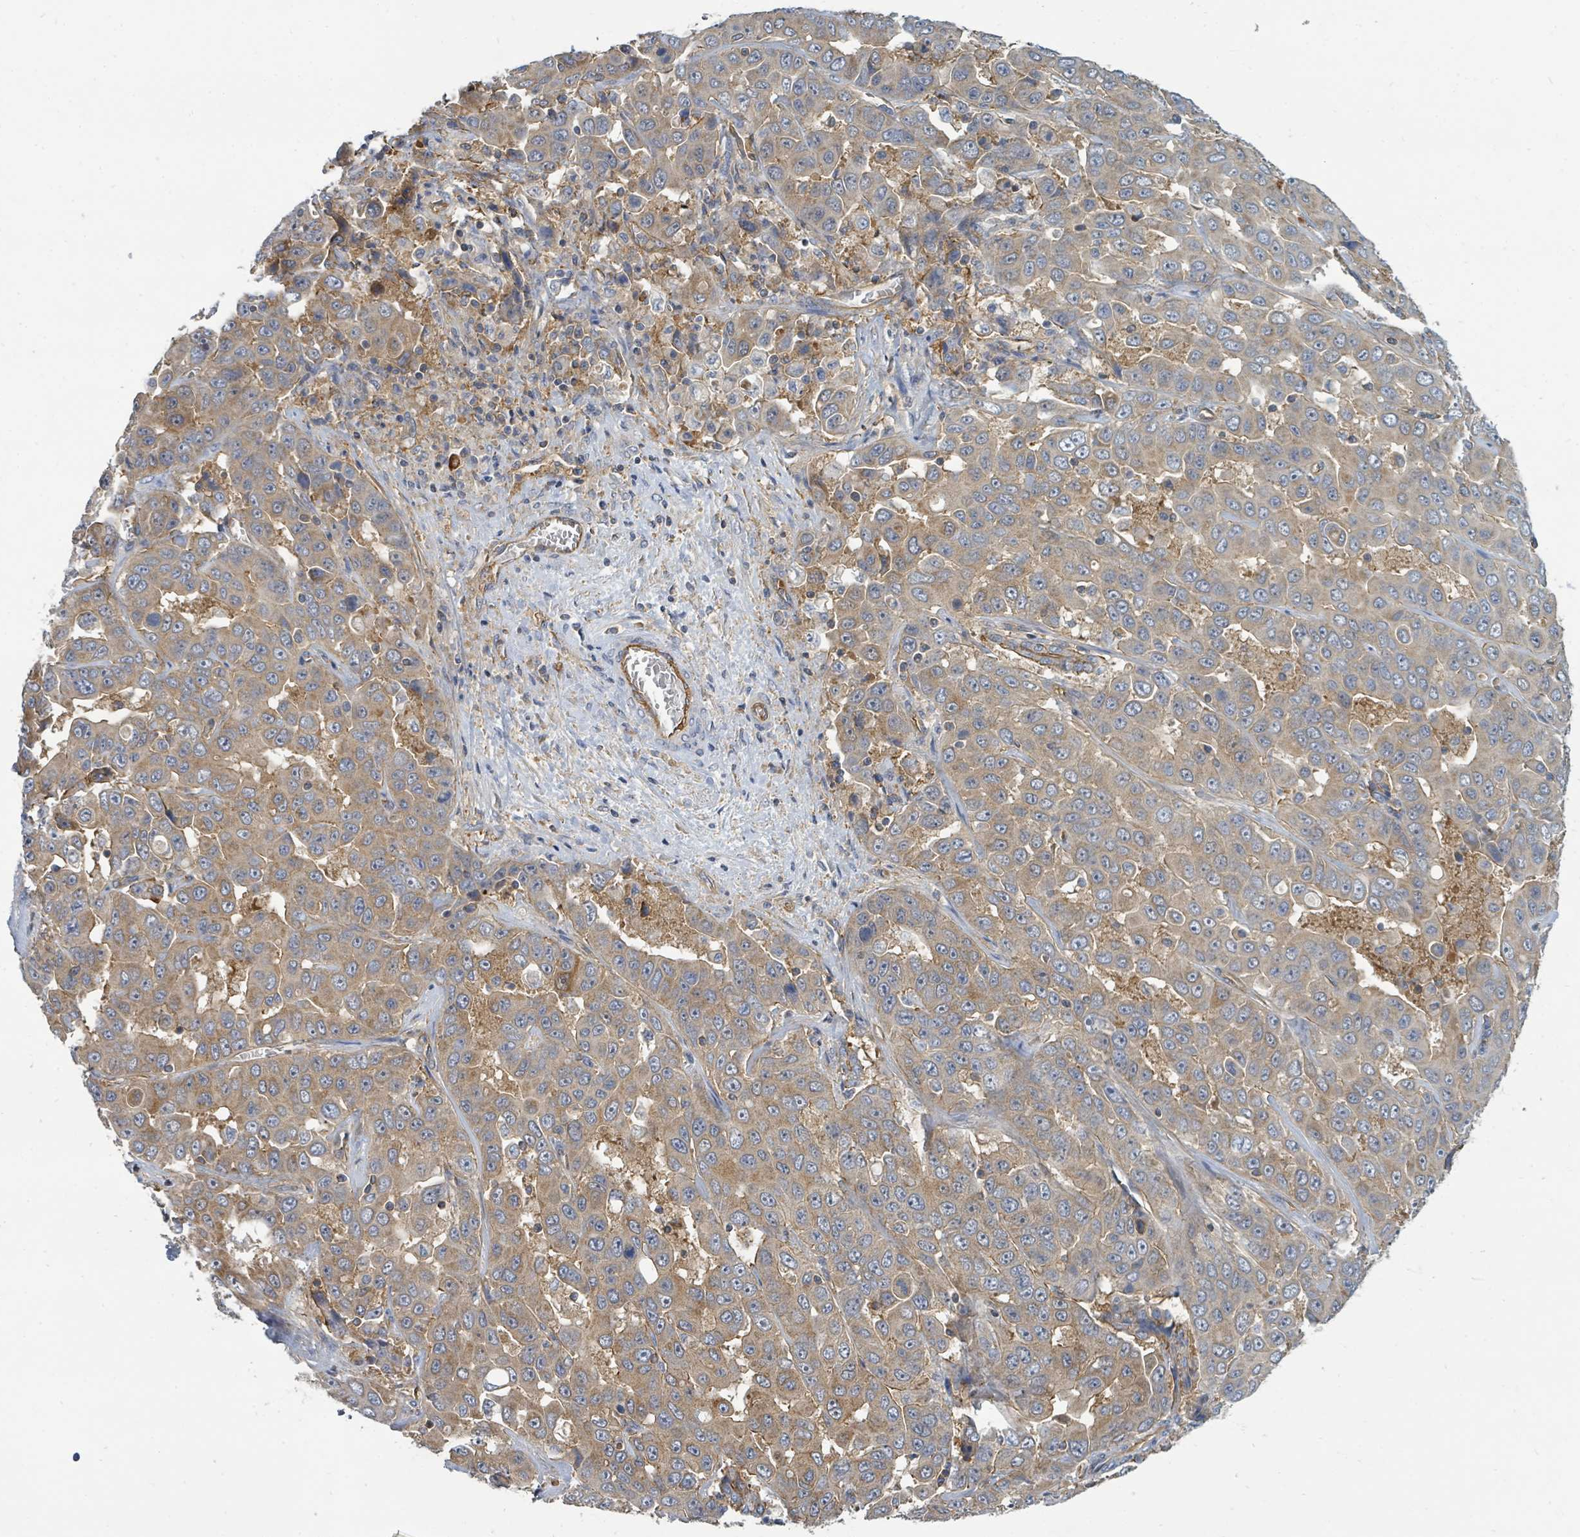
{"staining": {"intensity": "weak", "quantity": ">75%", "location": "cytoplasmic/membranous"}, "tissue": "liver cancer", "cell_type": "Tumor cells", "image_type": "cancer", "snomed": [{"axis": "morphology", "description": "Cholangiocarcinoma"}, {"axis": "topography", "description": "Liver"}], "caption": "DAB immunohistochemical staining of liver cancer (cholangiocarcinoma) shows weak cytoplasmic/membranous protein positivity in about >75% of tumor cells.", "gene": "BOLA2B", "patient": {"sex": "female", "age": 52}}